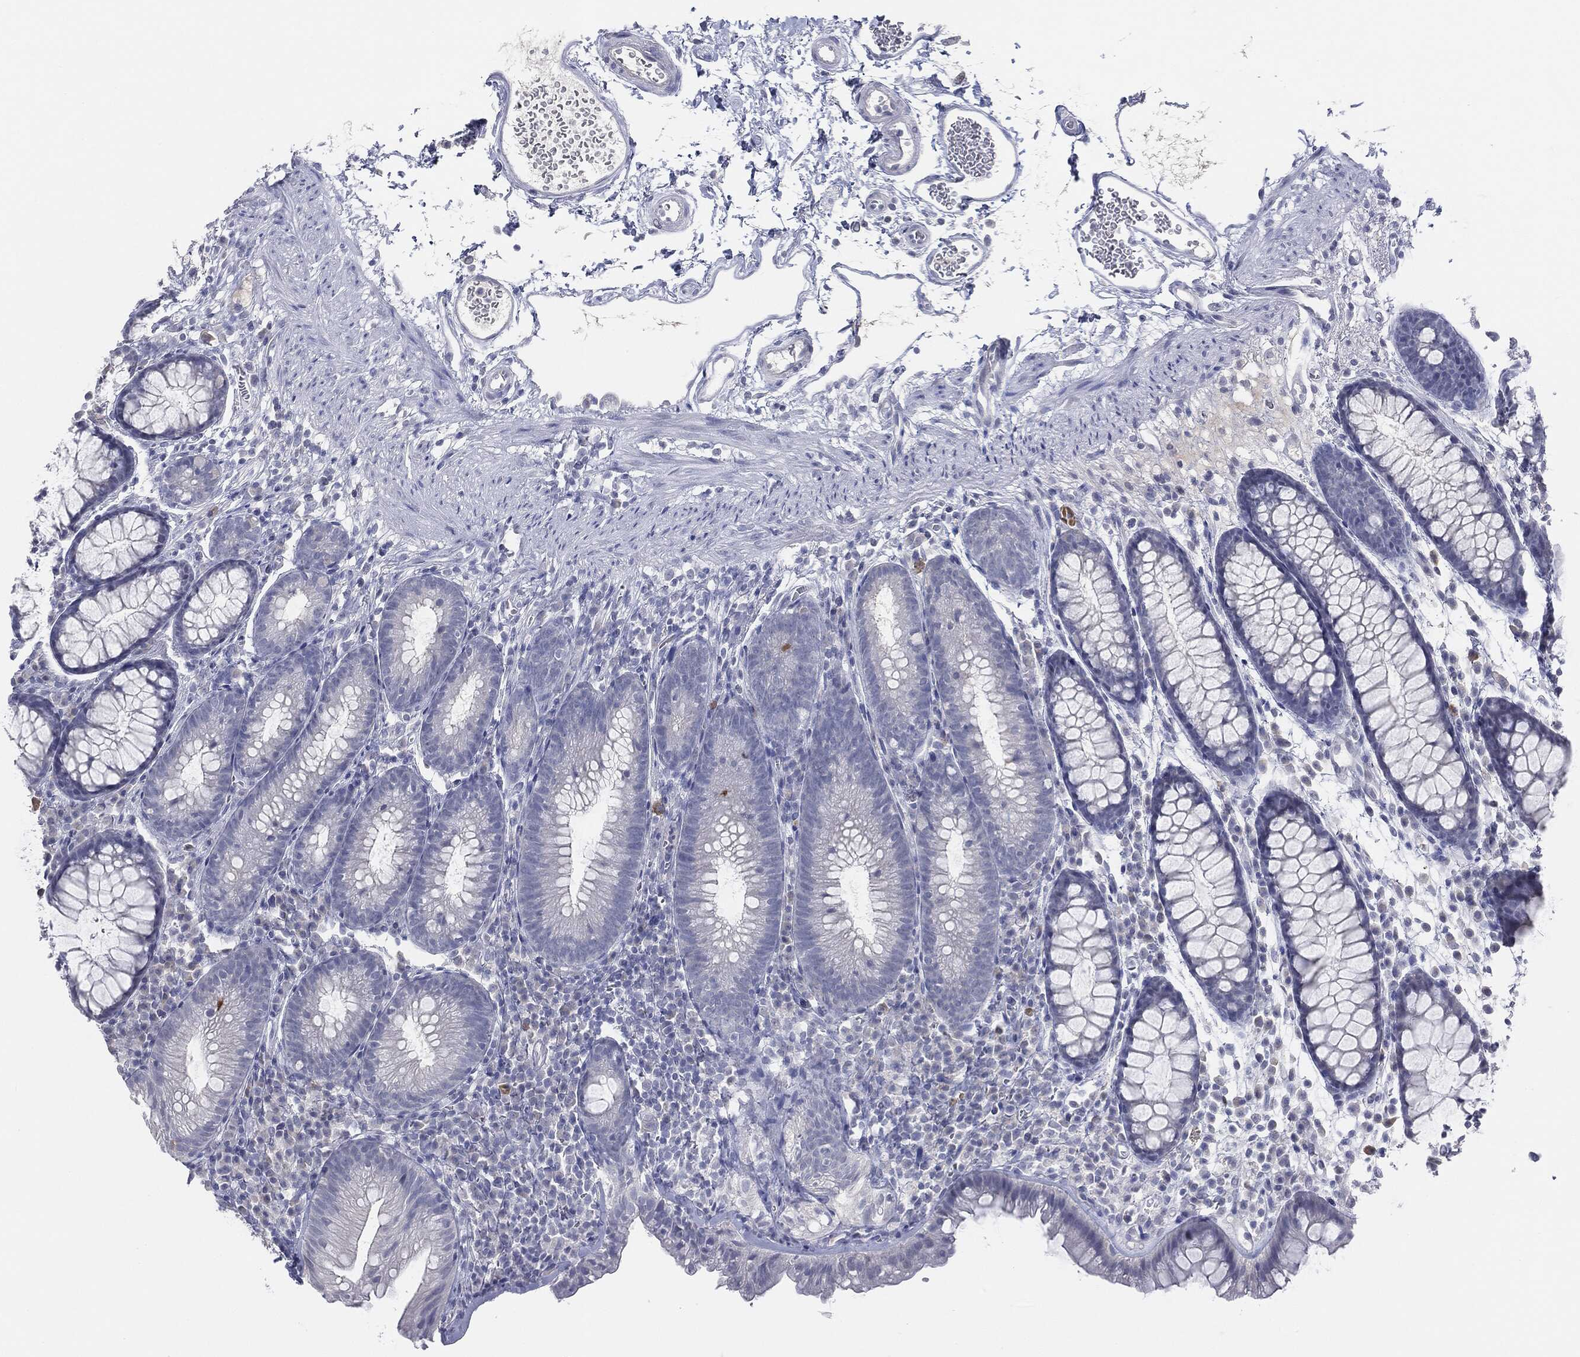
{"staining": {"intensity": "negative", "quantity": "none", "location": "none"}, "tissue": "colon", "cell_type": "Endothelial cells", "image_type": "normal", "snomed": [{"axis": "morphology", "description": "Normal tissue, NOS"}, {"axis": "topography", "description": "Colon"}], "caption": "Endothelial cells show no significant positivity in benign colon. Nuclei are stained in blue.", "gene": "CGB1", "patient": {"sex": "male", "age": 76}}